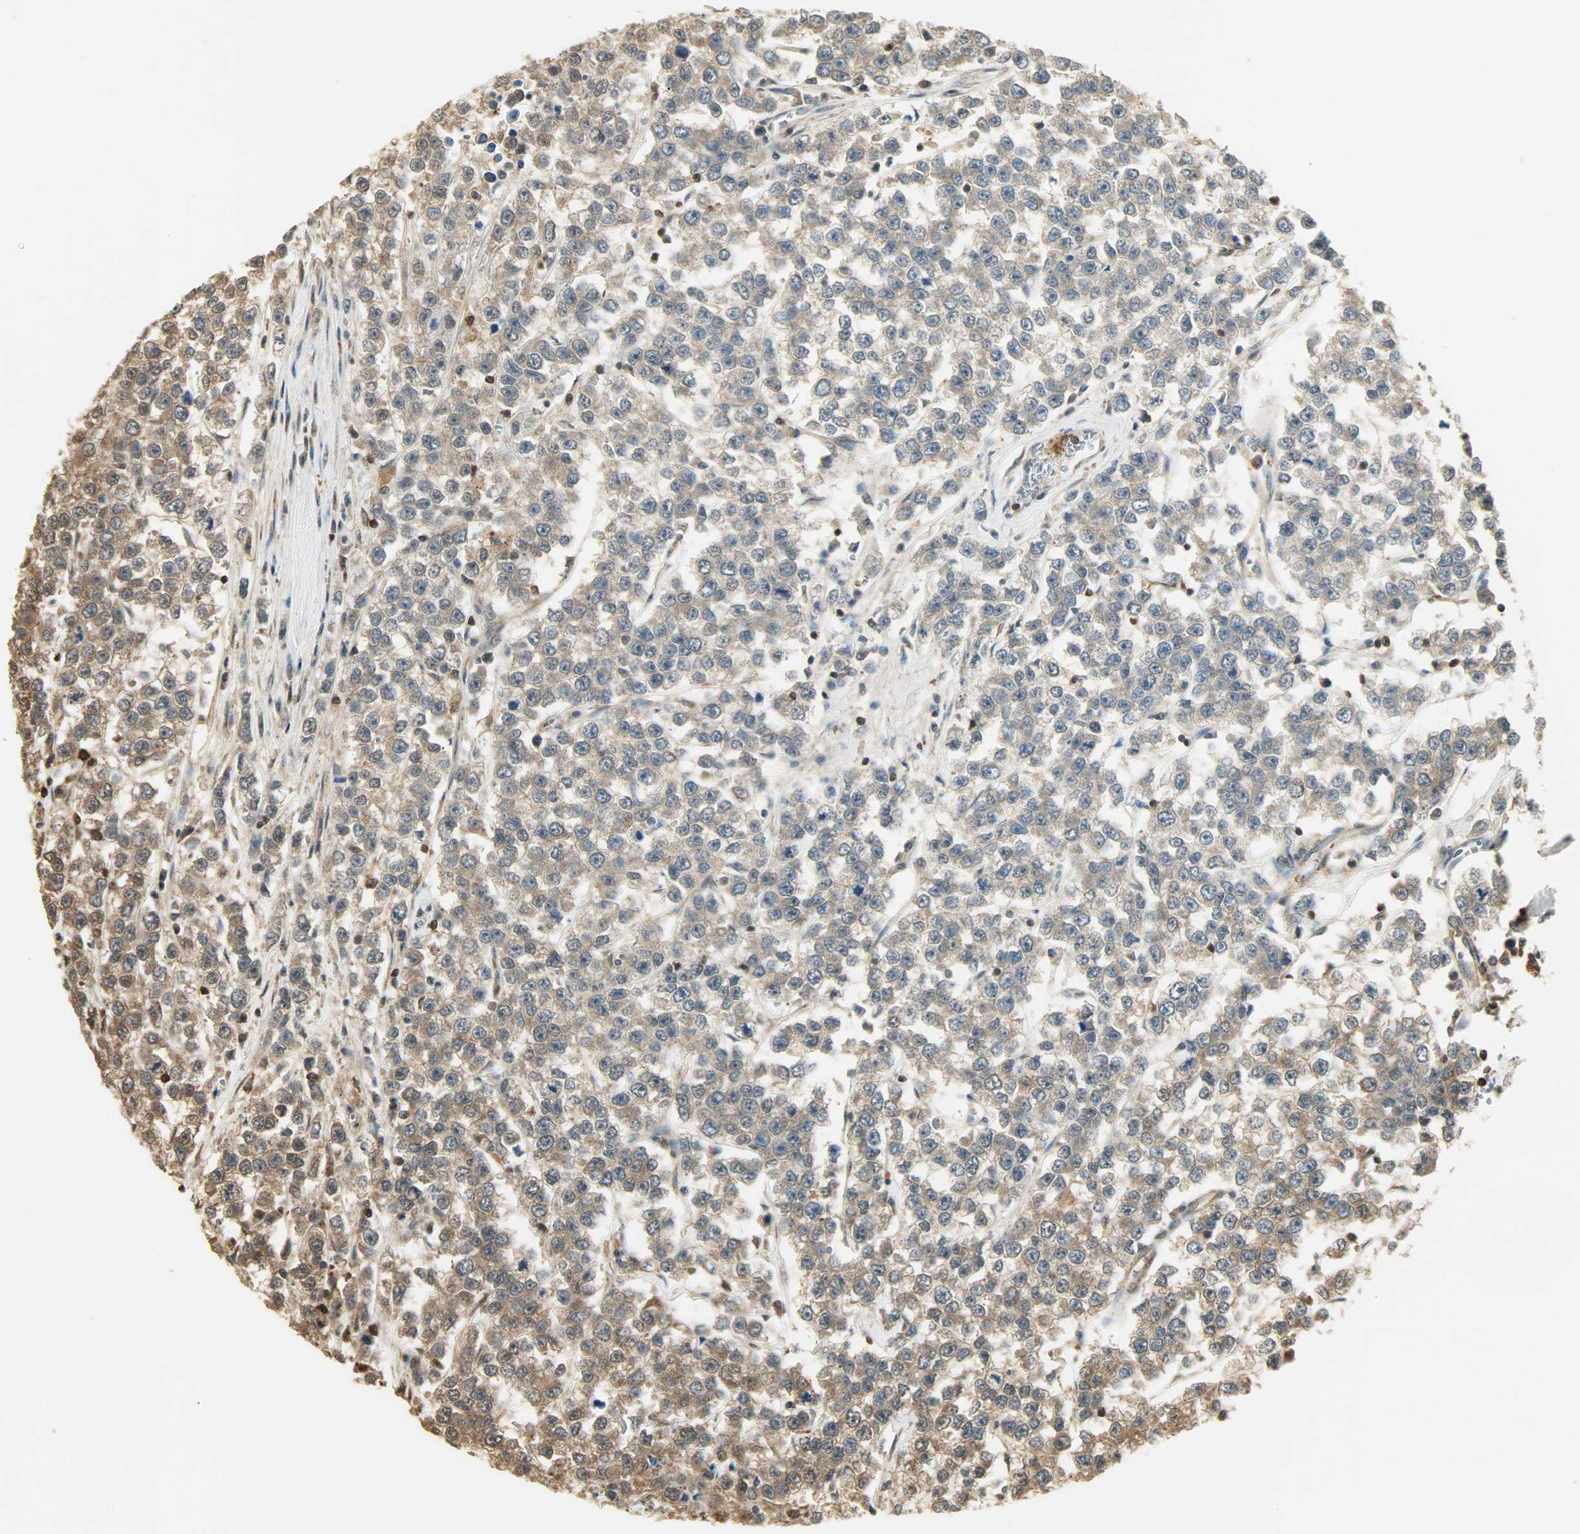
{"staining": {"intensity": "moderate", "quantity": ">75%", "location": "cytoplasmic/membranous"}, "tissue": "testis cancer", "cell_type": "Tumor cells", "image_type": "cancer", "snomed": [{"axis": "morphology", "description": "Seminoma, NOS"}, {"axis": "morphology", "description": "Carcinoma, Embryonal, NOS"}, {"axis": "topography", "description": "Testis"}], "caption": "IHC staining of seminoma (testis), which exhibits medium levels of moderate cytoplasmic/membranous positivity in about >75% of tumor cells indicating moderate cytoplasmic/membranous protein positivity. The staining was performed using DAB (brown) for protein detection and nuclei were counterstained in hematoxylin (blue).", "gene": "YWHAZ", "patient": {"sex": "male", "age": 52}}